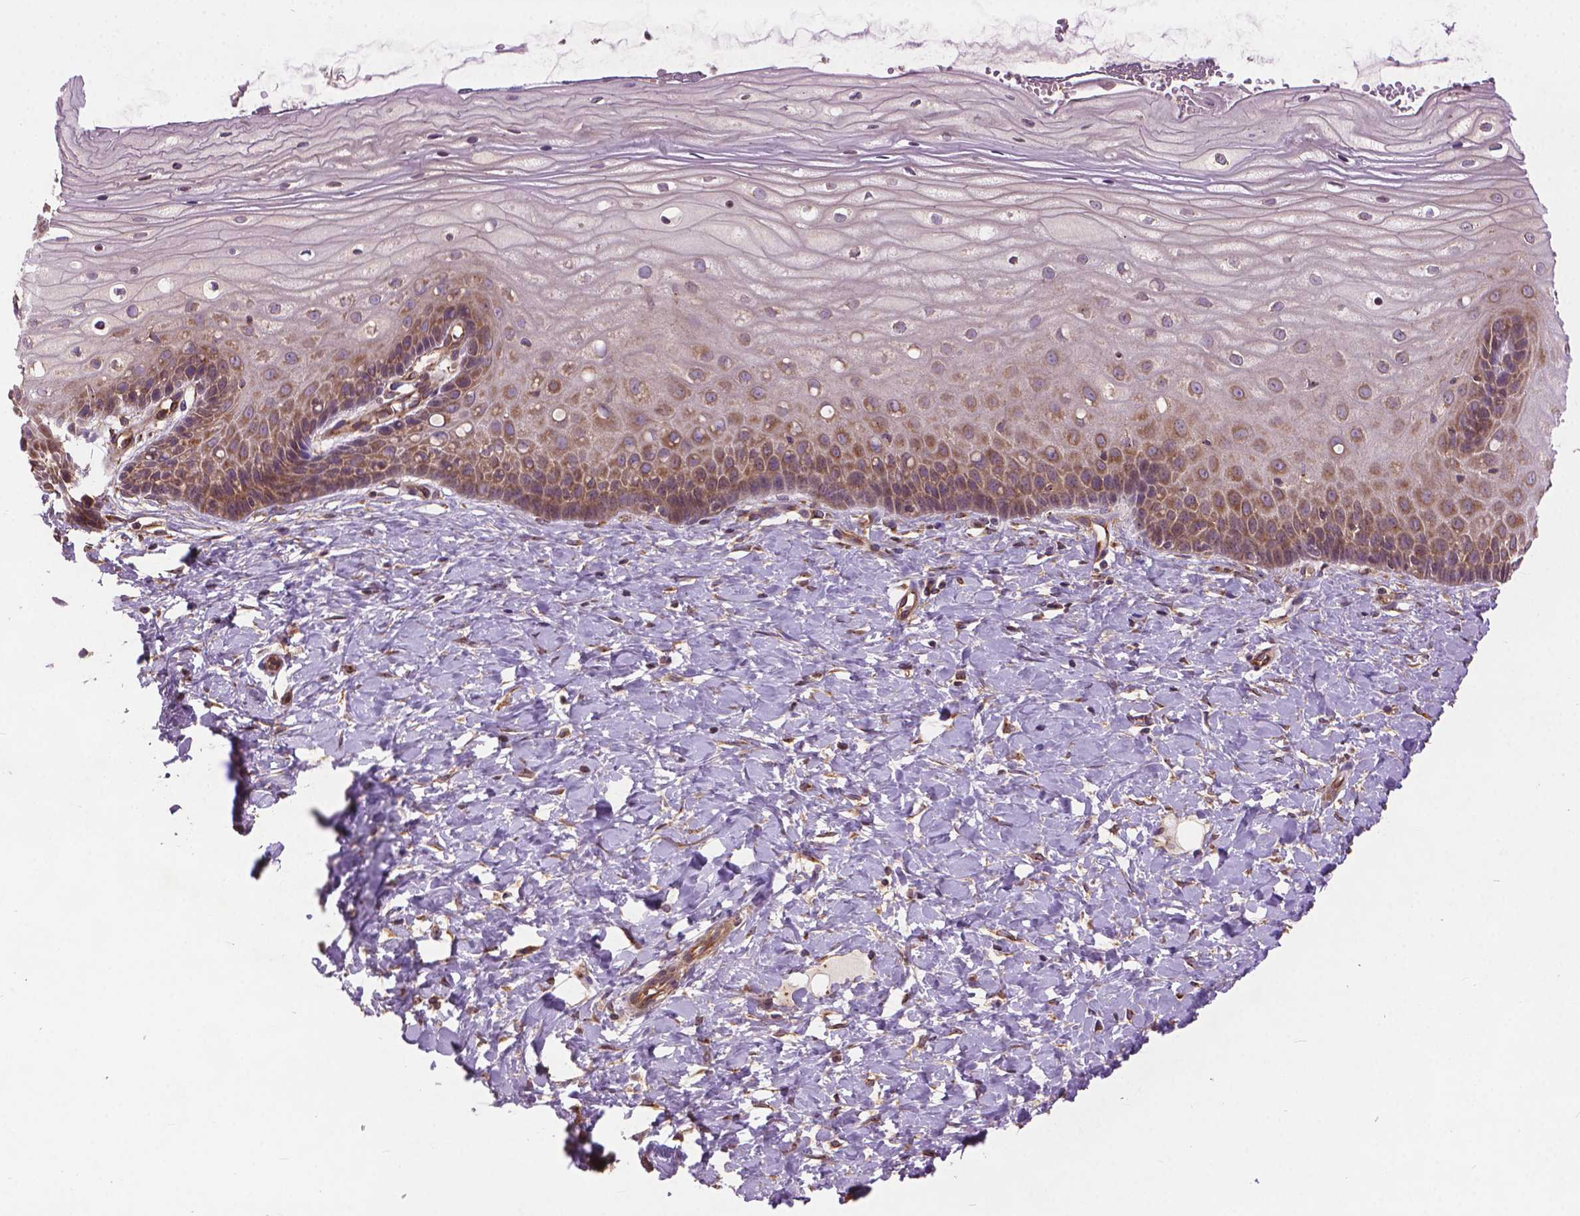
{"staining": {"intensity": "negative", "quantity": "none", "location": "none"}, "tissue": "cervix", "cell_type": "Glandular cells", "image_type": "normal", "snomed": [{"axis": "morphology", "description": "Normal tissue, NOS"}, {"axis": "topography", "description": "Cervix"}], "caption": "DAB (3,3'-diaminobenzidine) immunohistochemical staining of benign cervix demonstrates no significant staining in glandular cells.", "gene": "MZT1", "patient": {"sex": "female", "age": 37}}